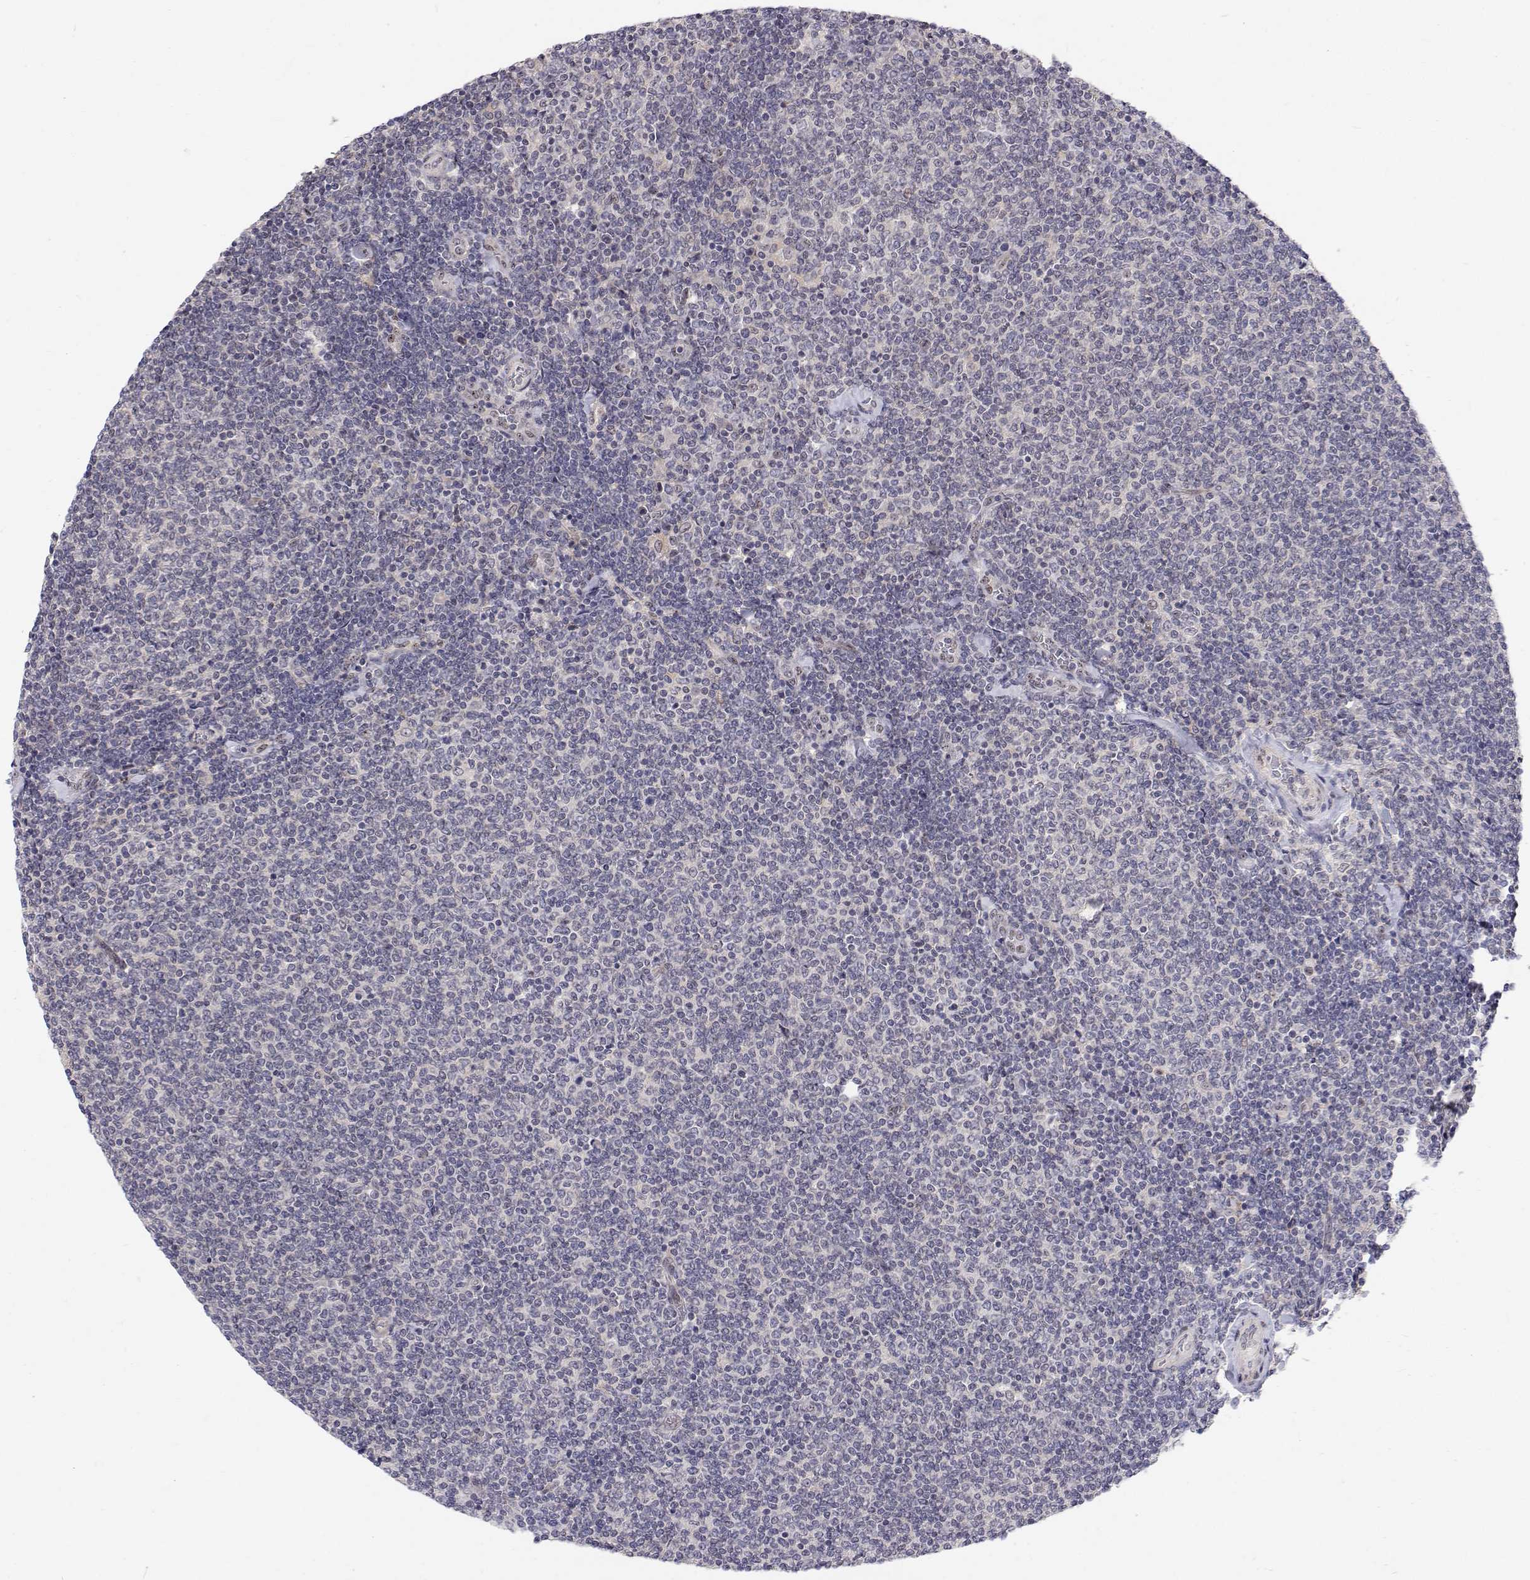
{"staining": {"intensity": "negative", "quantity": "none", "location": "none"}, "tissue": "lymphoma", "cell_type": "Tumor cells", "image_type": "cancer", "snomed": [{"axis": "morphology", "description": "Malignant lymphoma, non-Hodgkin's type, Low grade"}, {"axis": "topography", "description": "Lymph node"}], "caption": "High power microscopy image of an immunohistochemistry photomicrograph of low-grade malignant lymphoma, non-Hodgkin's type, revealing no significant positivity in tumor cells.", "gene": "MYPN", "patient": {"sex": "male", "age": 52}}